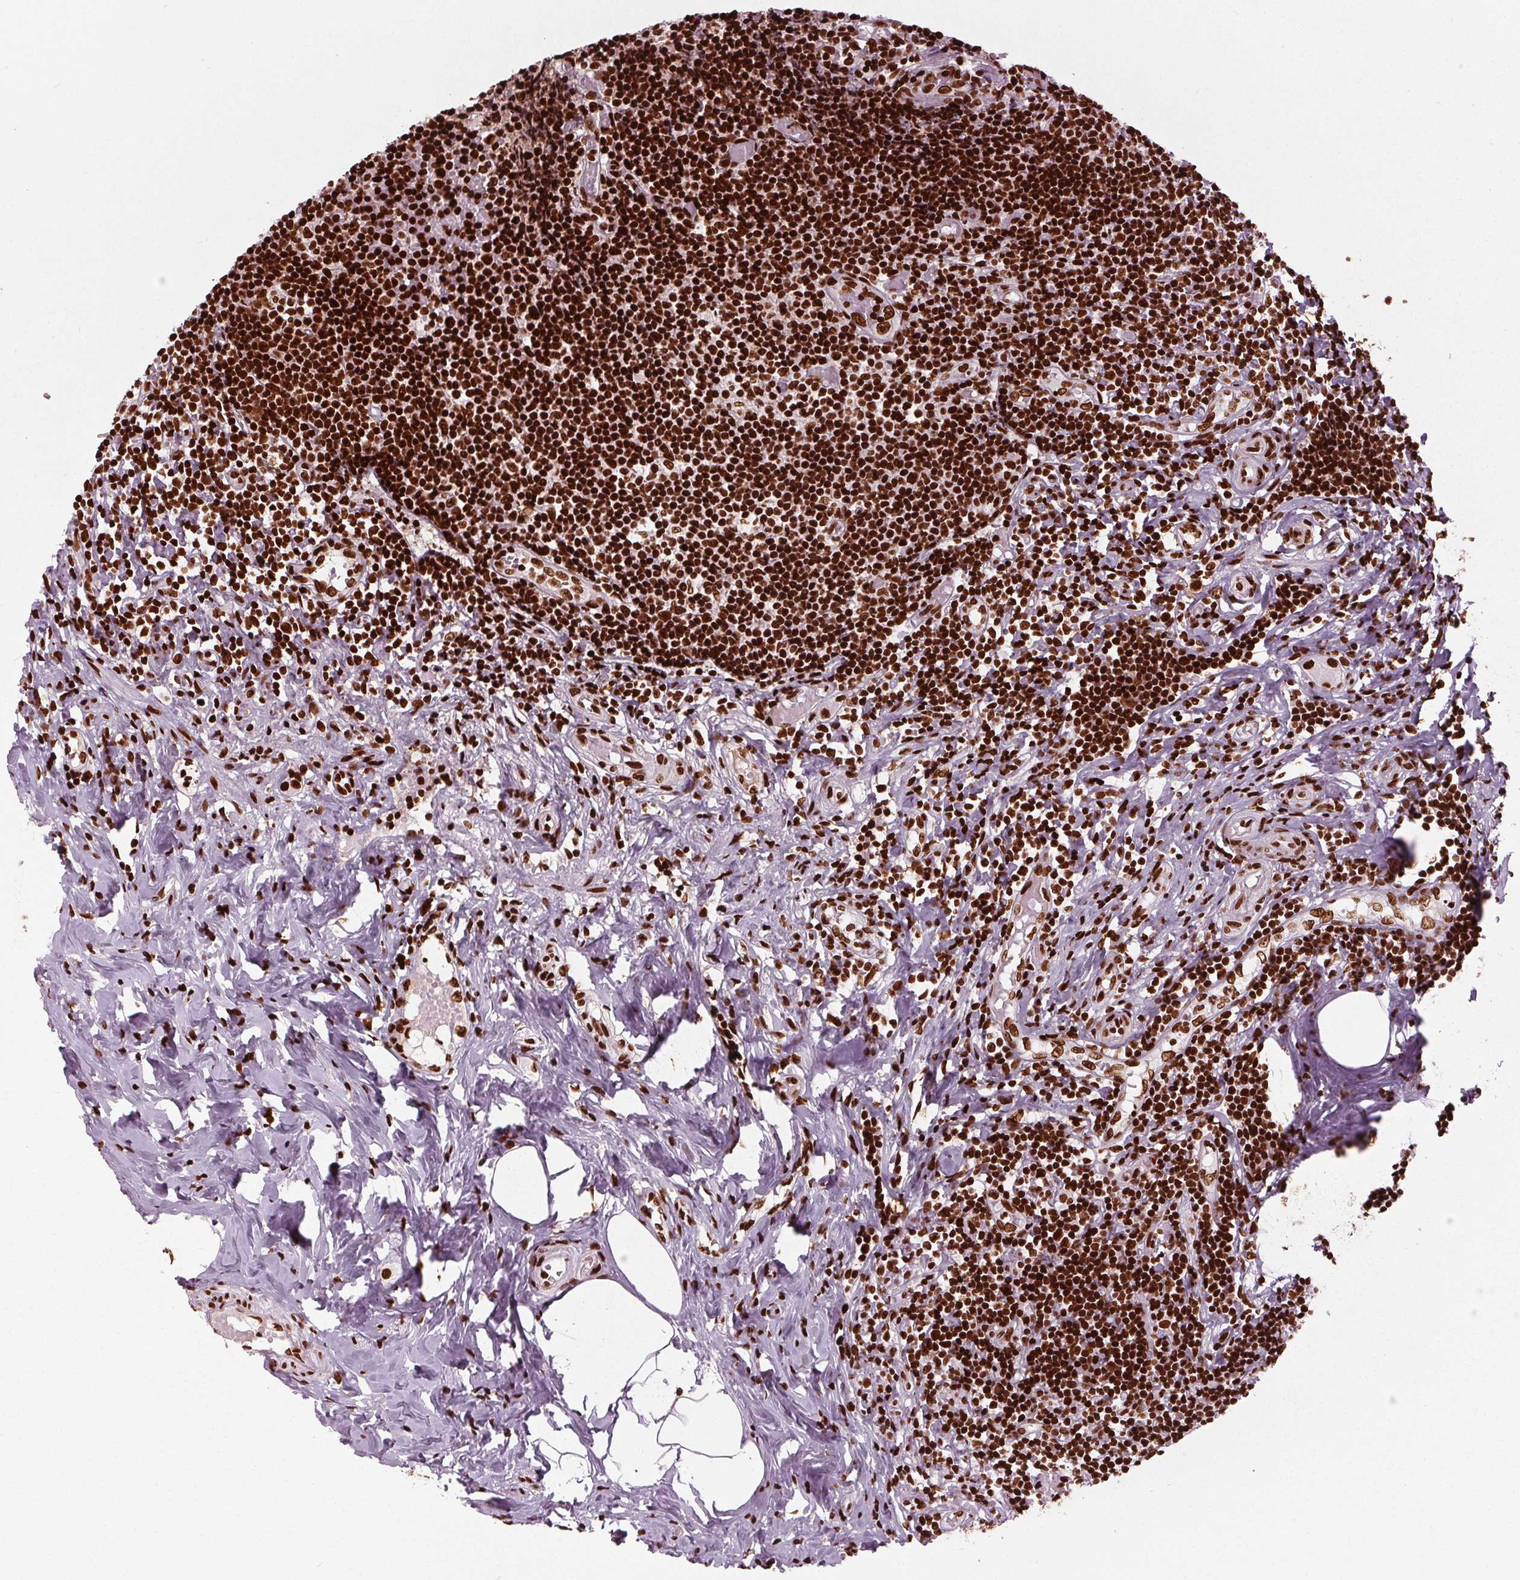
{"staining": {"intensity": "strong", "quantity": ">75%", "location": "nuclear"}, "tissue": "appendix", "cell_type": "Glandular cells", "image_type": "normal", "snomed": [{"axis": "morphology", "description": "Normal tissue, NOS"}, {"axis": "topography", "description": "Appendix"}], "caption": "High-magnification brightfield microscopy of normal appendix stained with DAB (brown) and counterstained with hematoxylin (blue). glandular cells exhibit strong nuclear staining is identified in approximately>75% of cells.", "gene": "BRD4", "patient": {"sex": "female", "age": 32}}